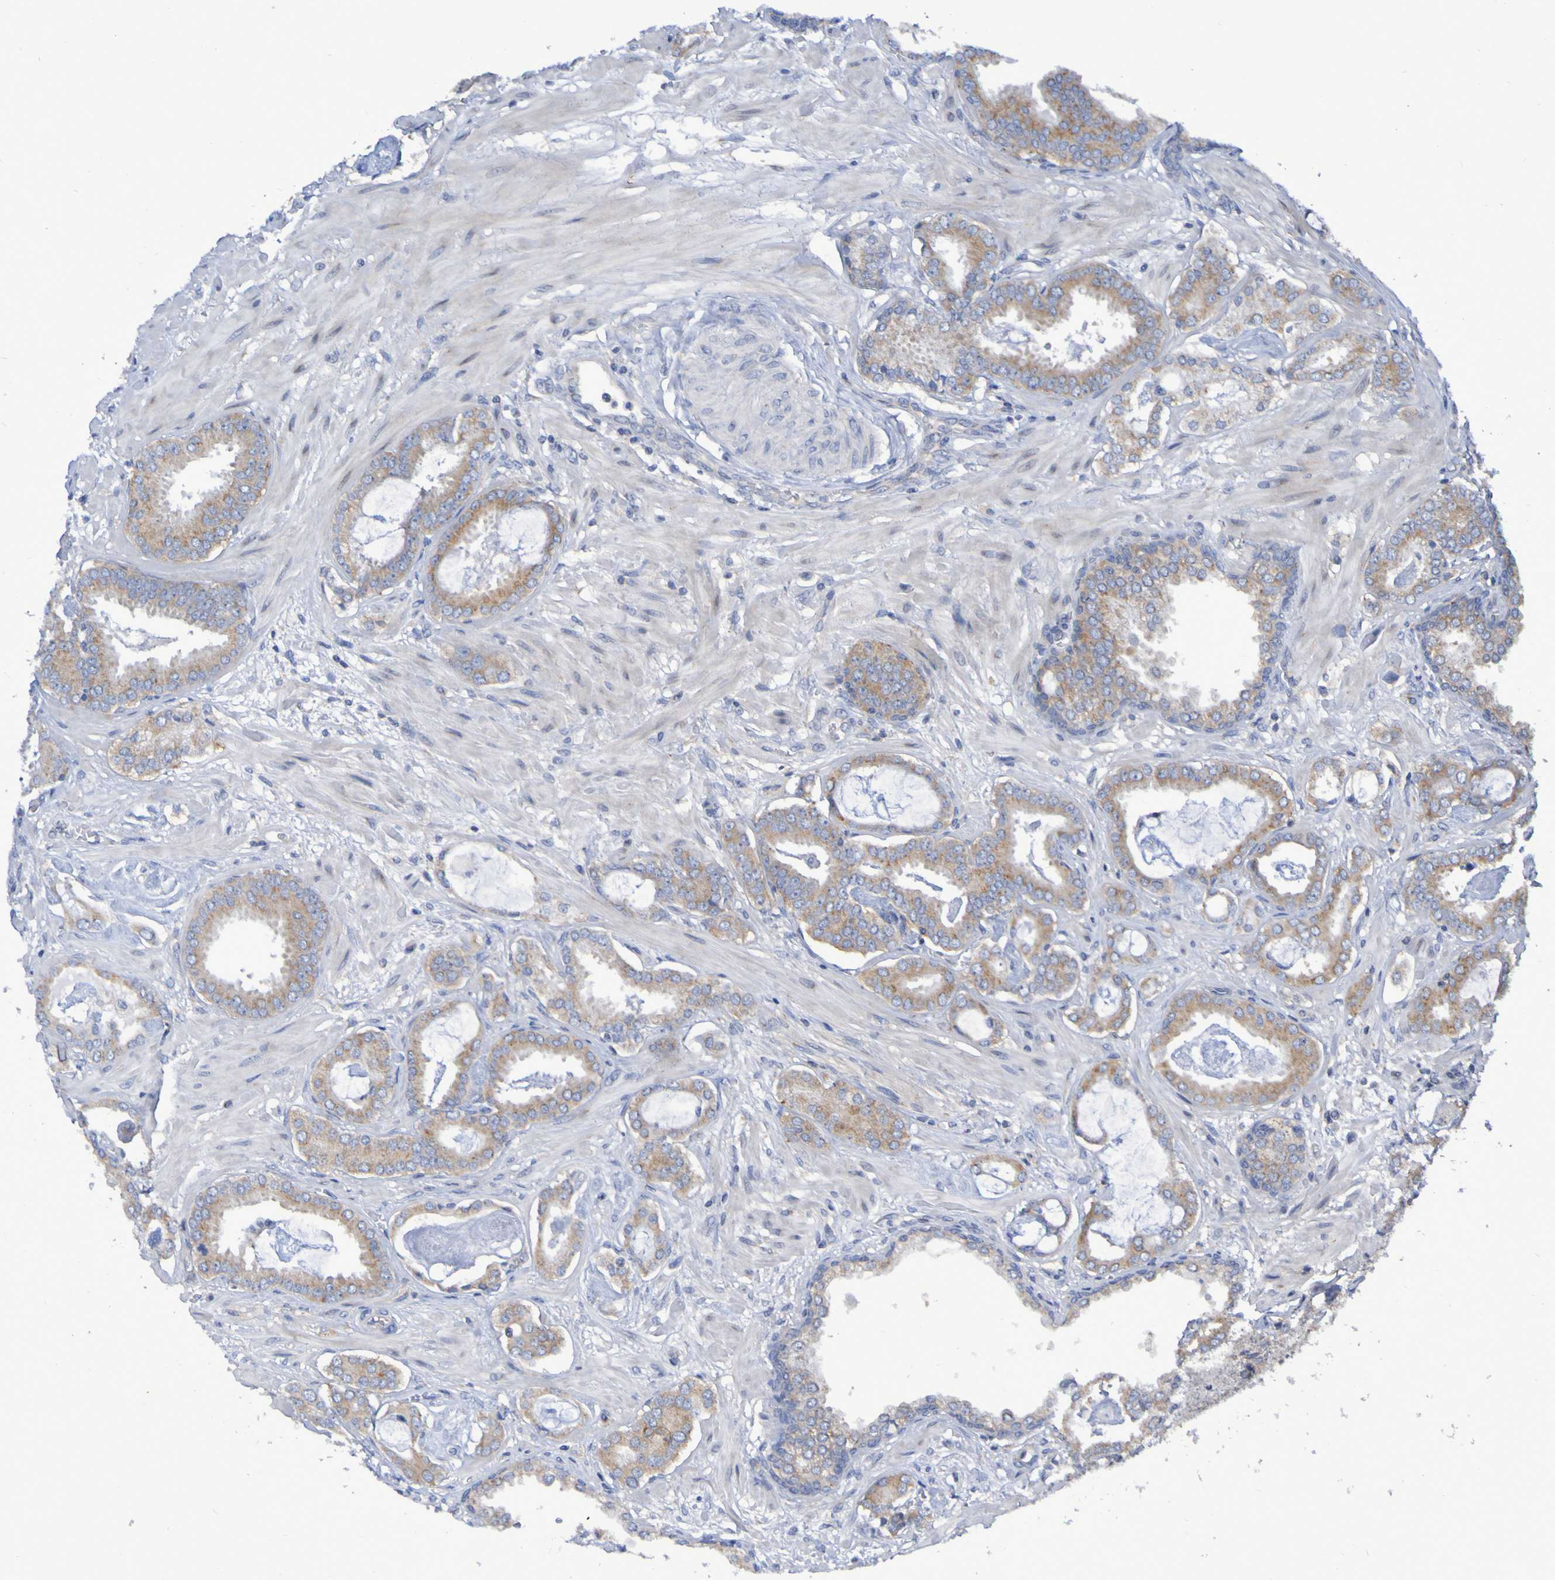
{"staining": {"intensity": "moderate", "quantity": ">75%", "location": "cytoplasmic/membranous"}, "tissue": "prostate cancer", "cell_type": "Tumor cells", "image_type": "cancer", "snomed": [{"axis": "morphology", "description": "Adenocarcinoma, Low grade"}, {"axis": "topography", "description": "Prostate"}], "caption": "Immunohistochemical staining of prostate low-grade adenocarcinoma reveals medium levels of moderate cytoplasmic/membranous staining in about >75% of tumor cells.", "gene": "LMBRD2", "patient": {"sex": "male", "age": 53}}